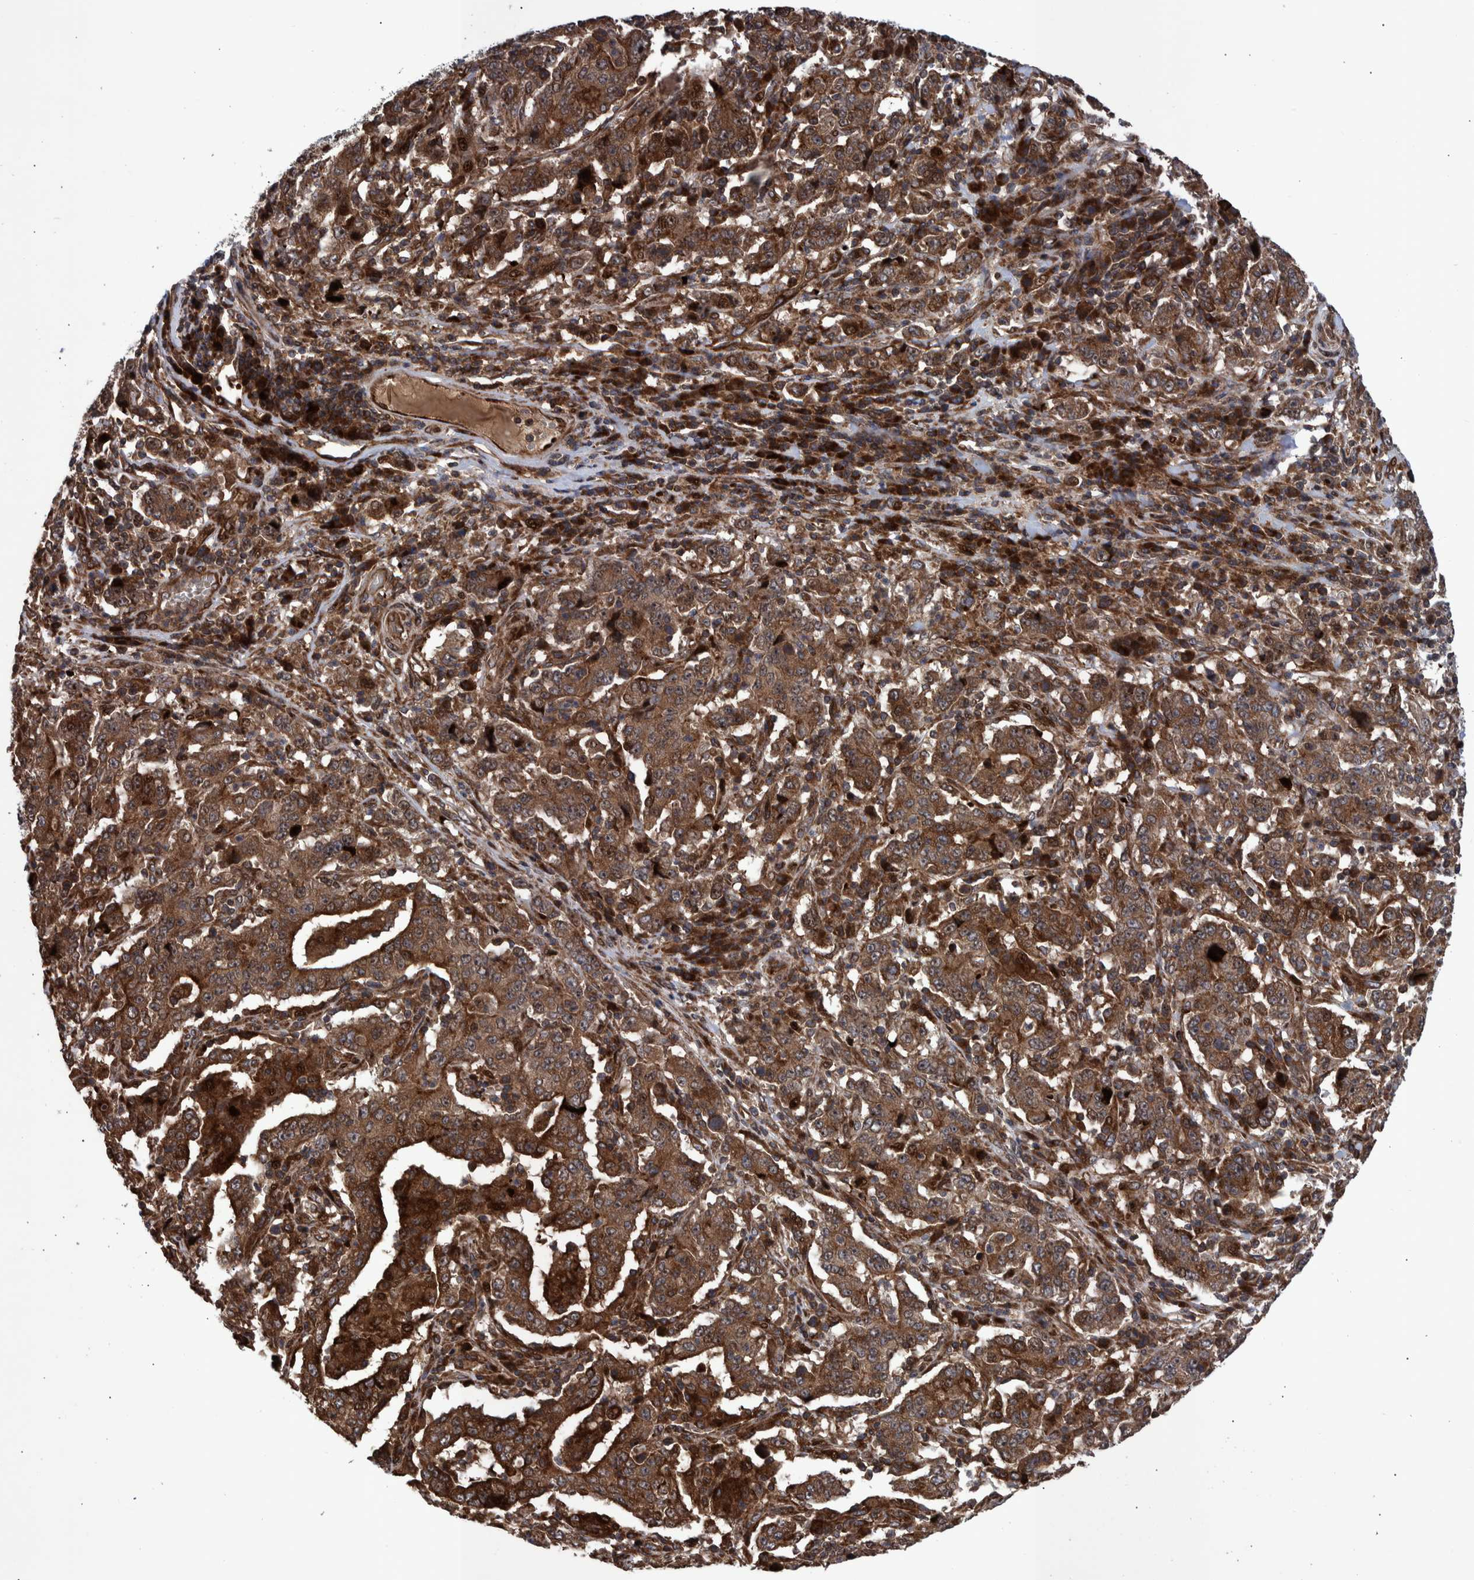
{"staining": {"intensity": "moderate", "quantity": ">75%", "location": "cytoplasmic/membranous"}, "tissue": "stomach cancer", "cell_type": "Tumor cells", "image_type": "cancer", "snomed": [{"axis": "morphology", "description": "Normal tissue, NOS"}, {"axis": "morphology", "description": "Adenocarcinoma, NOS"}, {"axis": "topography", "description": "Stomach, upper"}, {"axis": "topography", "description": "Stomach"}], "caption": "Stomach cancer (adenocarcinoma) stained for a protein shows moderate cytoplasmic/membranous positivity in tumor cells. Immunohistochemistry stains the protein in brown and the nuclei are stained blue.", "gene": "SHISA6", "patient": {"sex": "male", "age": 59}}